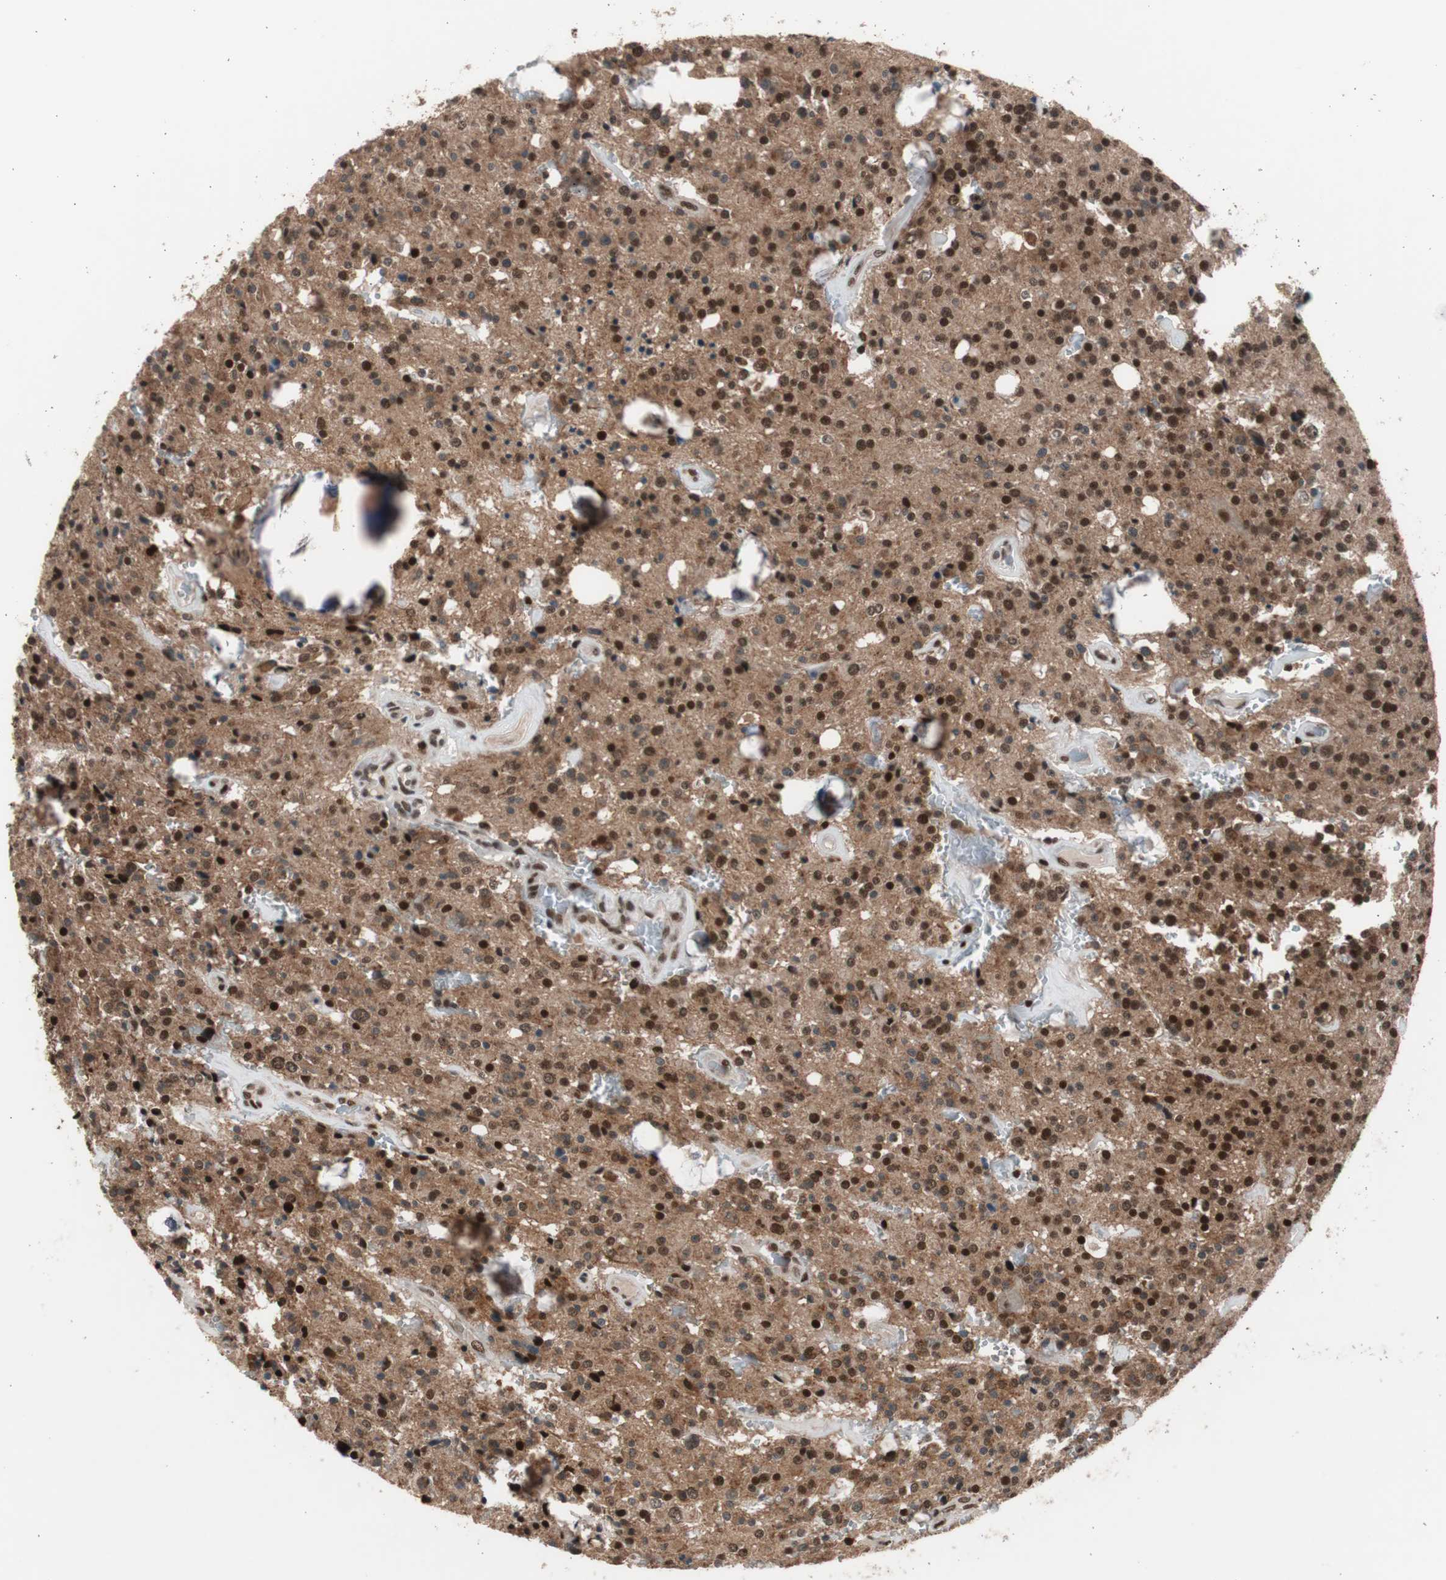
{"staining": {"intensity": "strong", "quantity": ">75%", "location": "nuclear"}, "tissue": "glioma", "cell_type": "Tumor cells", "image_type": "cancer", "snomed": [{"axis": "morphology", "description": "Glioma, malignant, Low grade"}, {"axis": "topography", "description": "Brain"}], "caption": "Approximately >75% of tumor cells in human glioma reveal strong nuclear protein positivity as visualized by brown immunohistochemical staining.", "gene": "RPA1", "patient": {"sex": "male", "age": 58}}